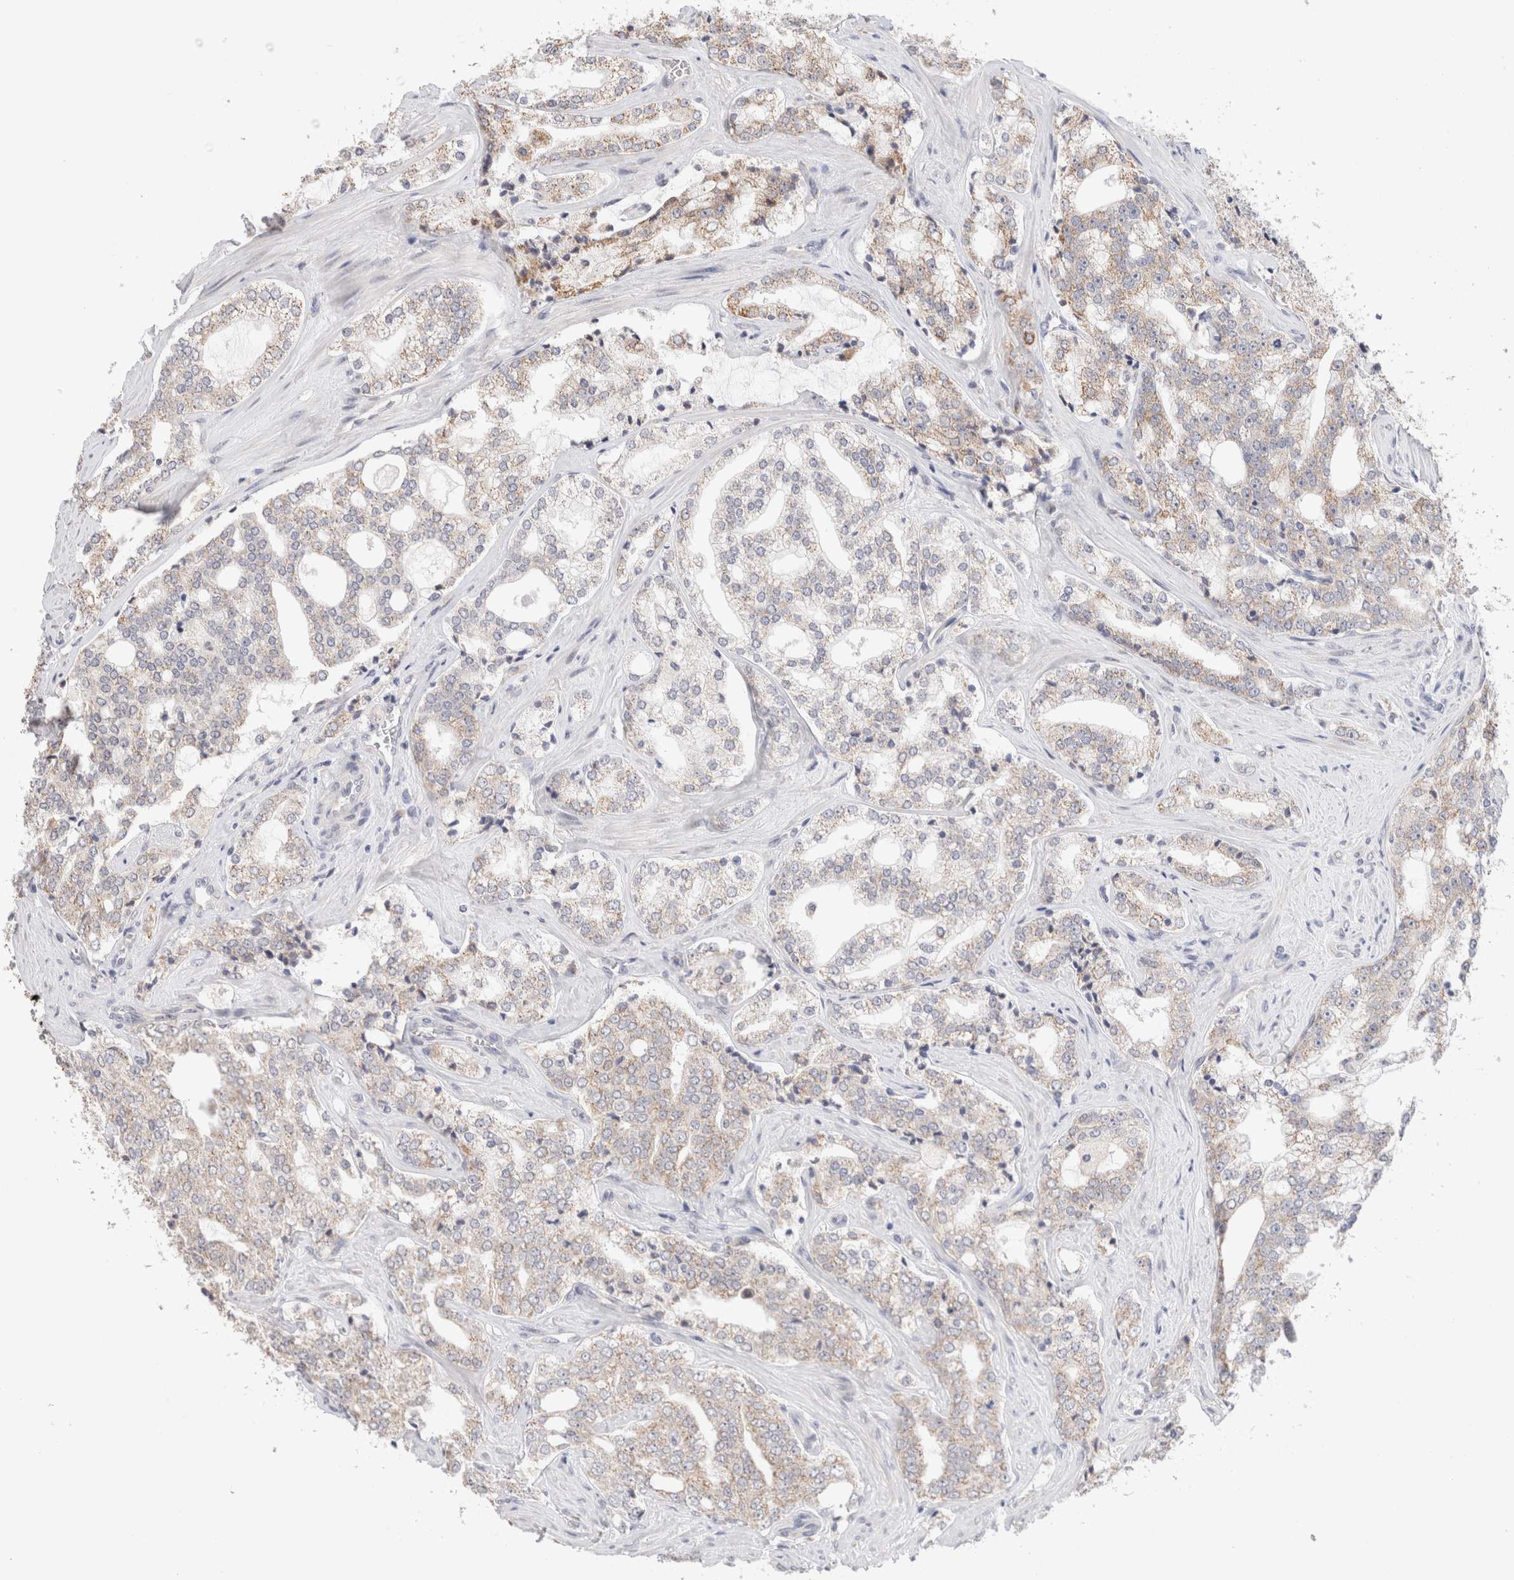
{"staining": {"intensity": "weak", "quantity": "25%-75%", "location": "cytoplasmic/membranous"}, "tissue": "prostate cancer", "cell_type": "Tumor cells", "image_type": "cancer", "snomed": [{"axis": "morphology", "description": "Adenocarcinoma, High grade"}, {"axis": "topography", "description": "Prostate"}], "caption": "Human prostate adenocarcinoma (high-grade) stained with a protein marker reveals weak staining in tumor cells.", "gene": "SPATA20", "patient": {"sex": "male", "age": 64}}